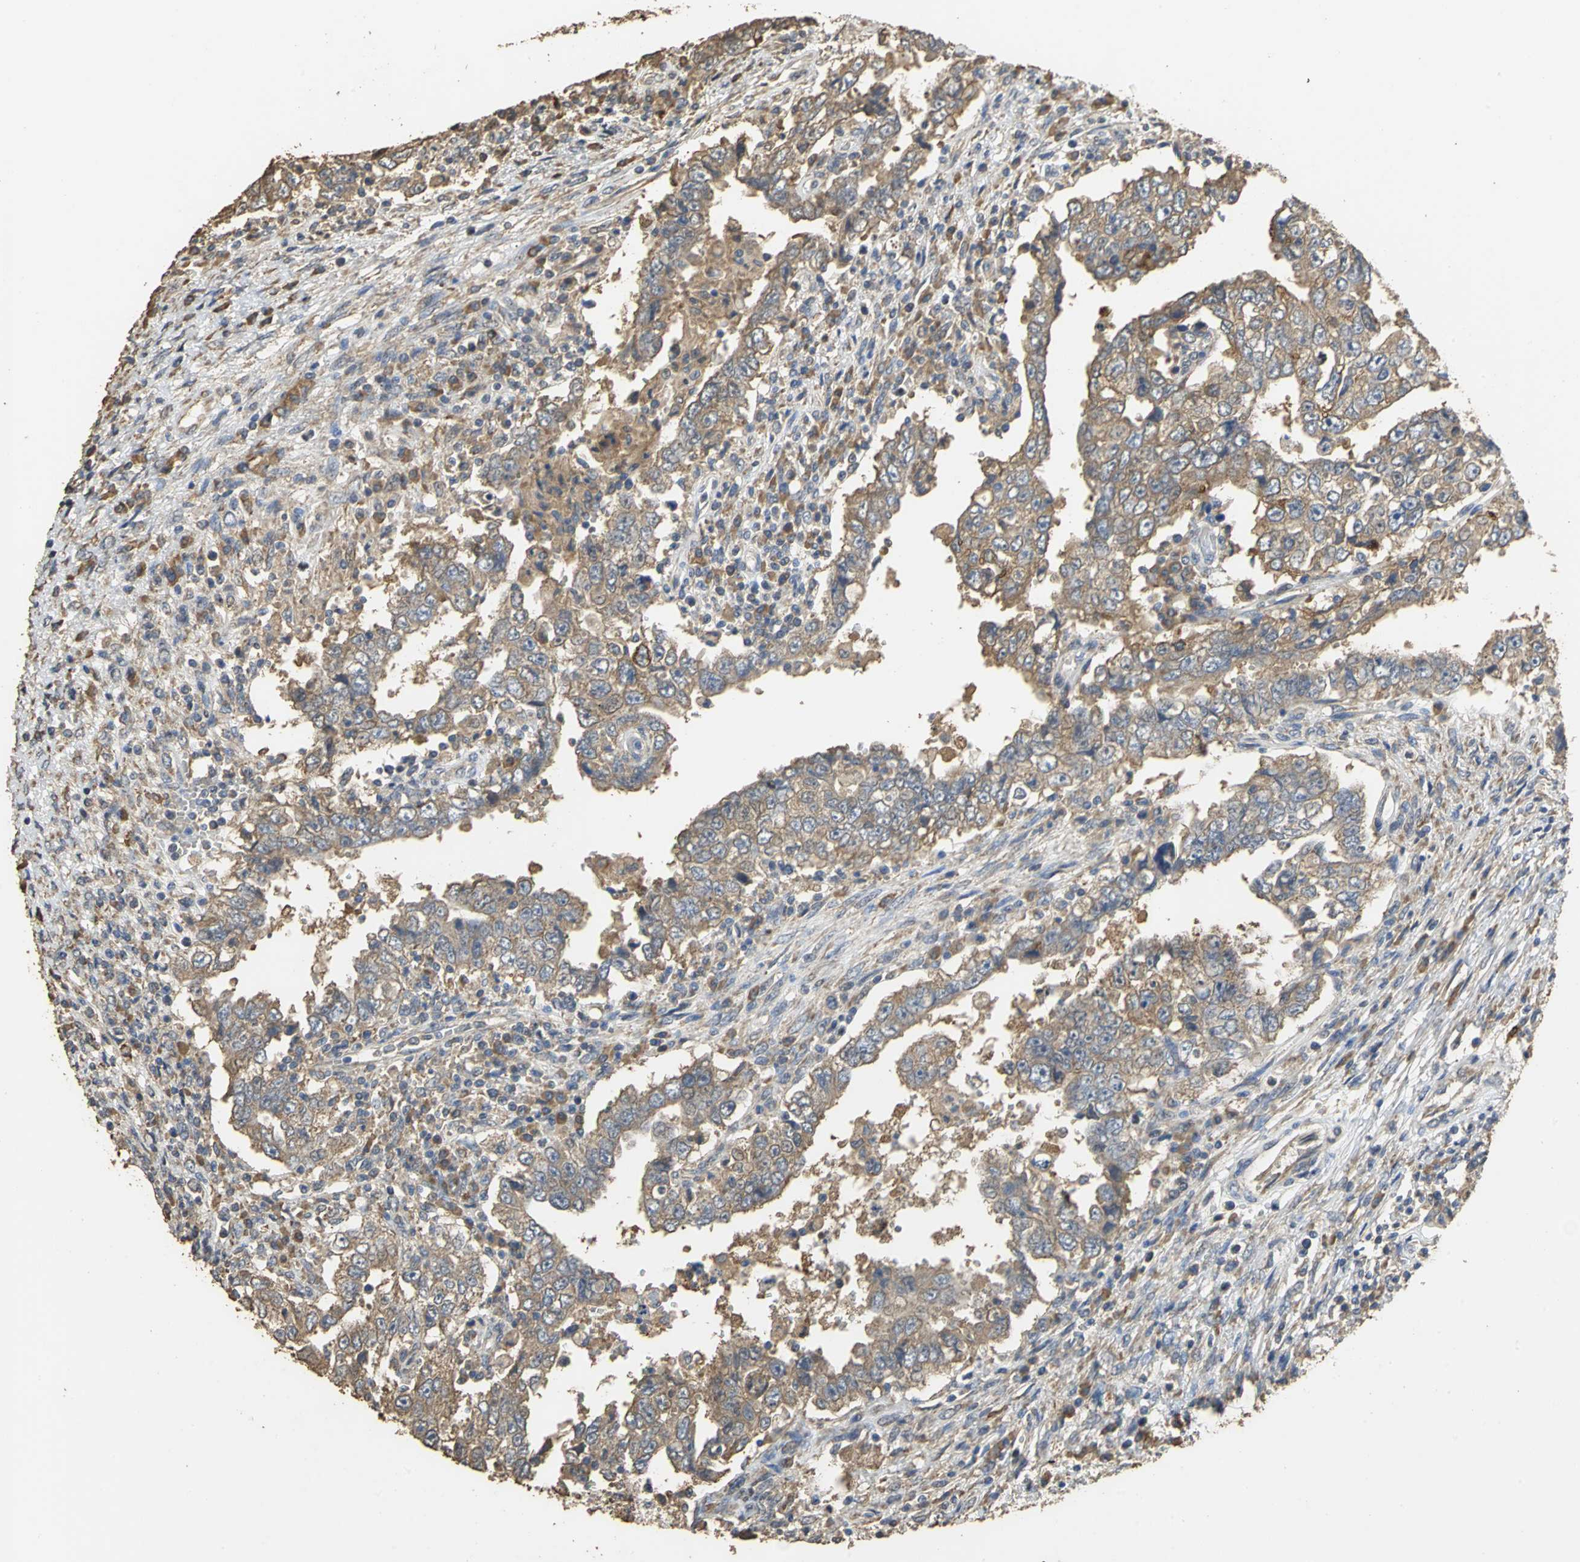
{"staining": {"intensity": "moderate", "quantity": ">75%", "location": "cytoplasmic/membranous"}, "tissue": "testis cancer", "cell_type": "Tumor cells", "image_type": "cancer", "snomed": [{"axis": "morphology", "description": "Carcinoma, Embryonal, NOS"}, {"axis": "topography", "description": "Testis"}], "caption": "Immunohistochemical staining of human testis embryonal carcinoma reveals medium levels of moderate cytoplasmic/membranous expression in approximately >75% of tumor cells.", "gene": "ACSL4", "patient": {"sex": "male", "age": 26}}